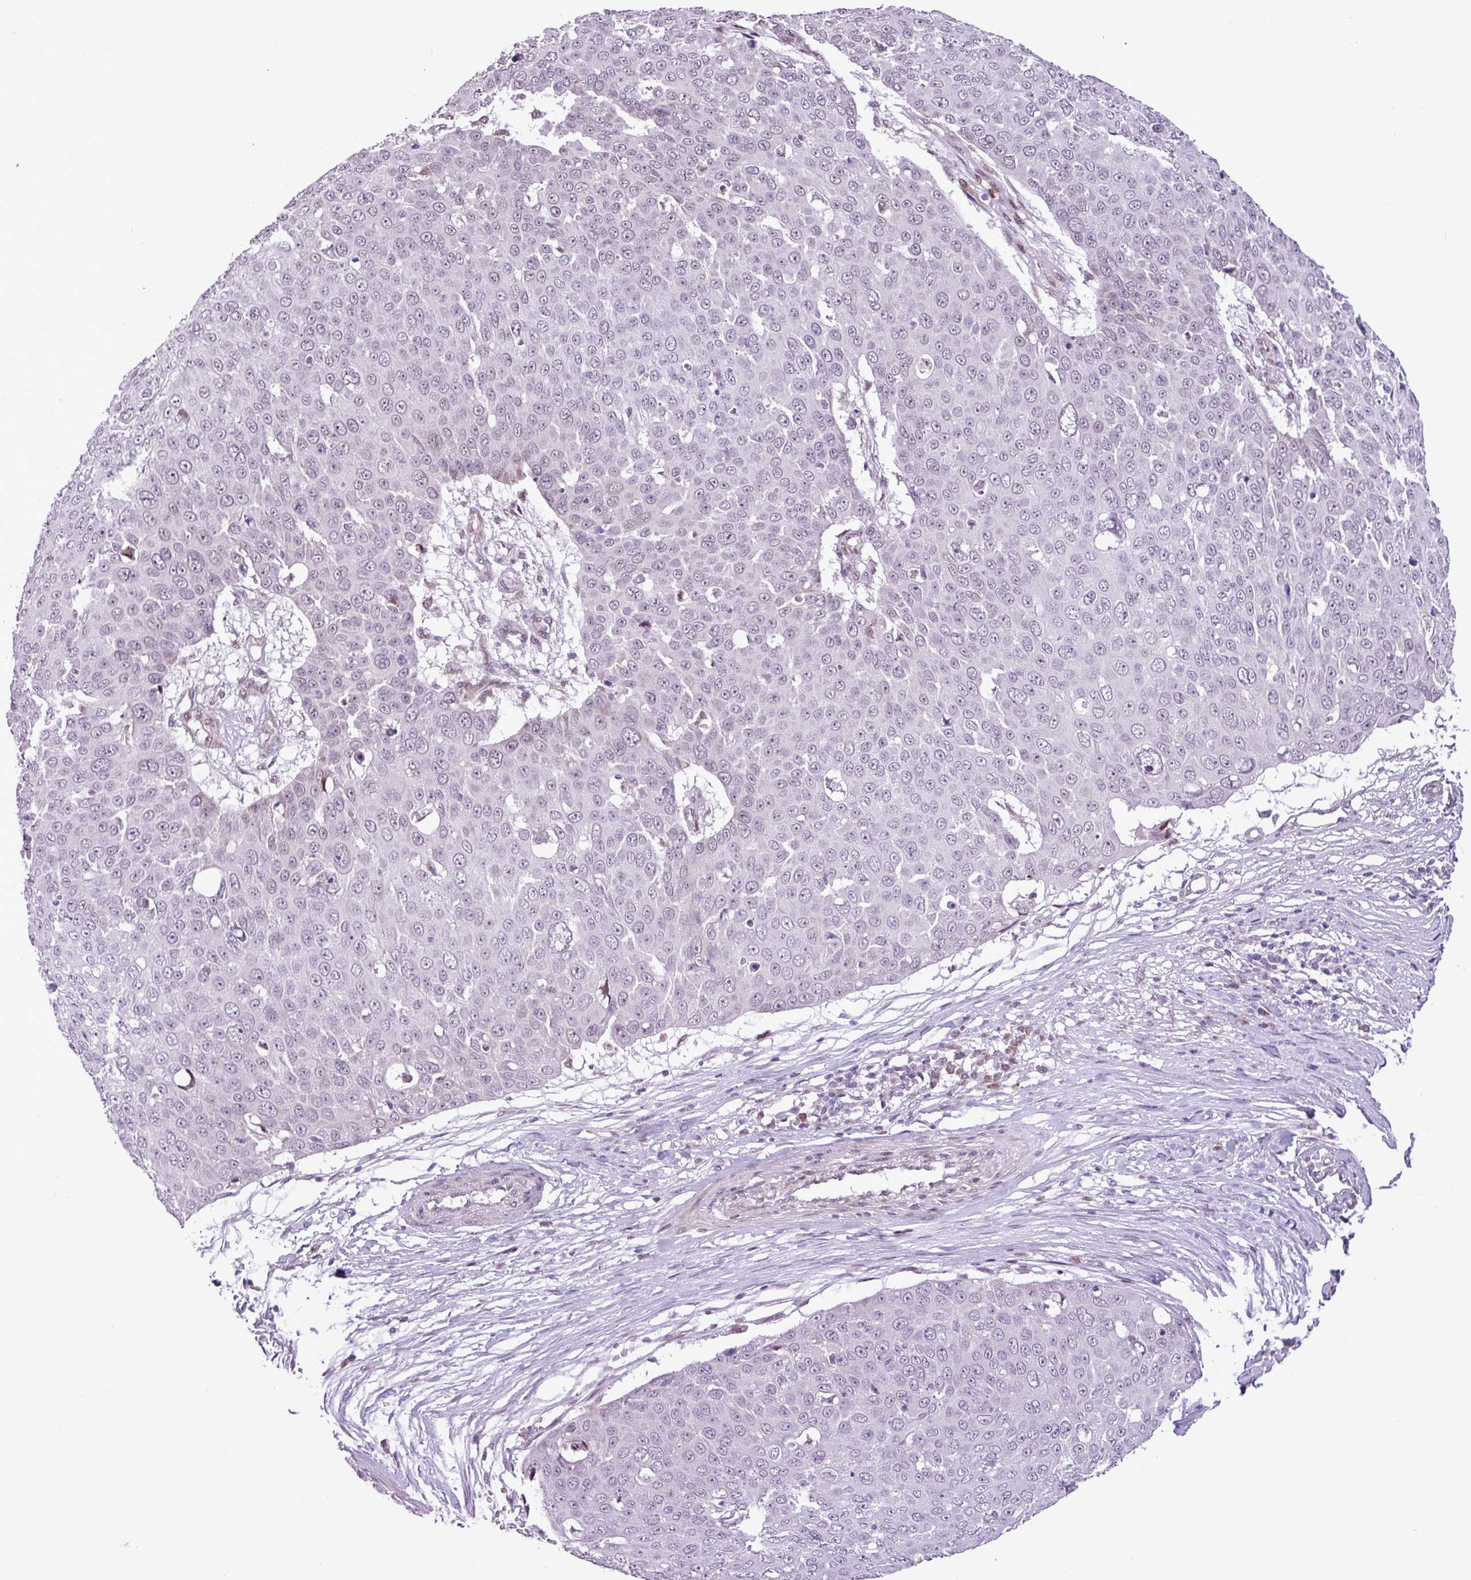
{"staining": {"intensity": "negative", "quantity": "none", "location": "none"}, "tissue": "skin cancer", "cell_type": "Tumor cells", "image_type": "cancer", "snomed": [{"axis": "morphology", "description": "Squamous cell carcinoma, NOS"}, {"axis": "topography", "description": "Skin"}], "caption": "Protein analysis of skin squamous cell carcinoma exhibits no significant staining in tumor cells. The staining is performed using DAB (3,3'-diaminobenzidine) brown chromogen with nuclei counter-stained in using hematoxylin.", "gene": "ZNF354A", "patient": {"sex": "male", "age": 71}}